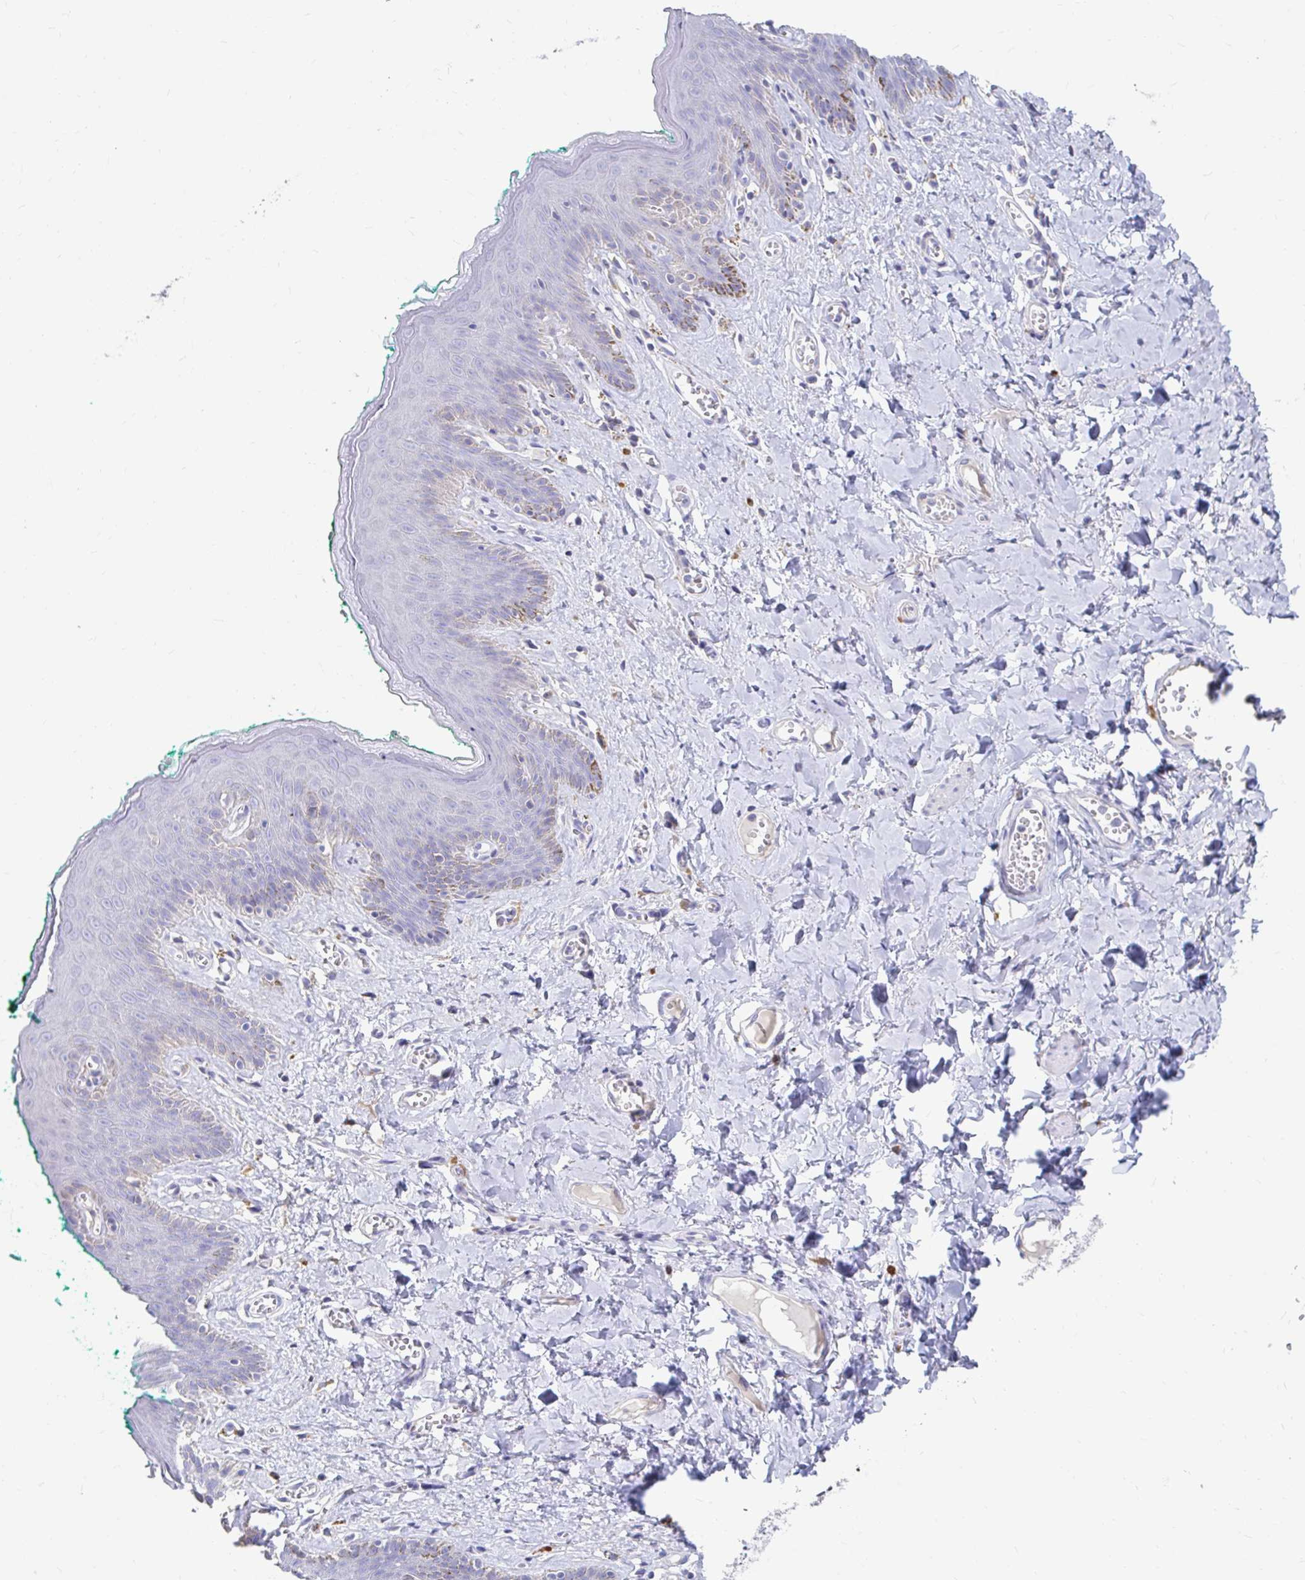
{"staining": {"intensity": "negative", "quantity": "none", "location": "none"}, "tissue": "skin", "cell_type": "Epidermal cells", "image_type": "normal", "snomed": [{"axis": "morphology", "description": "Normal tissue, NOS"}, {"axis": "topography", "description": "Vulva"}, {"axis": "topography", "description": "Peripheral nerve tissue"}], "caption": "This micrograph is of normal skin stained with immunohistochemistry to label a protein in brown with the nuclei are counter-stained blue. There is no expression in epidermal cells. (DAB (3,3'-diaminobenzidine) immunohistochemistry visualized using brightfield microscopy, high magnification).", "gene": "LAMC3", "patient": {"sex": "female", "age": 66}}